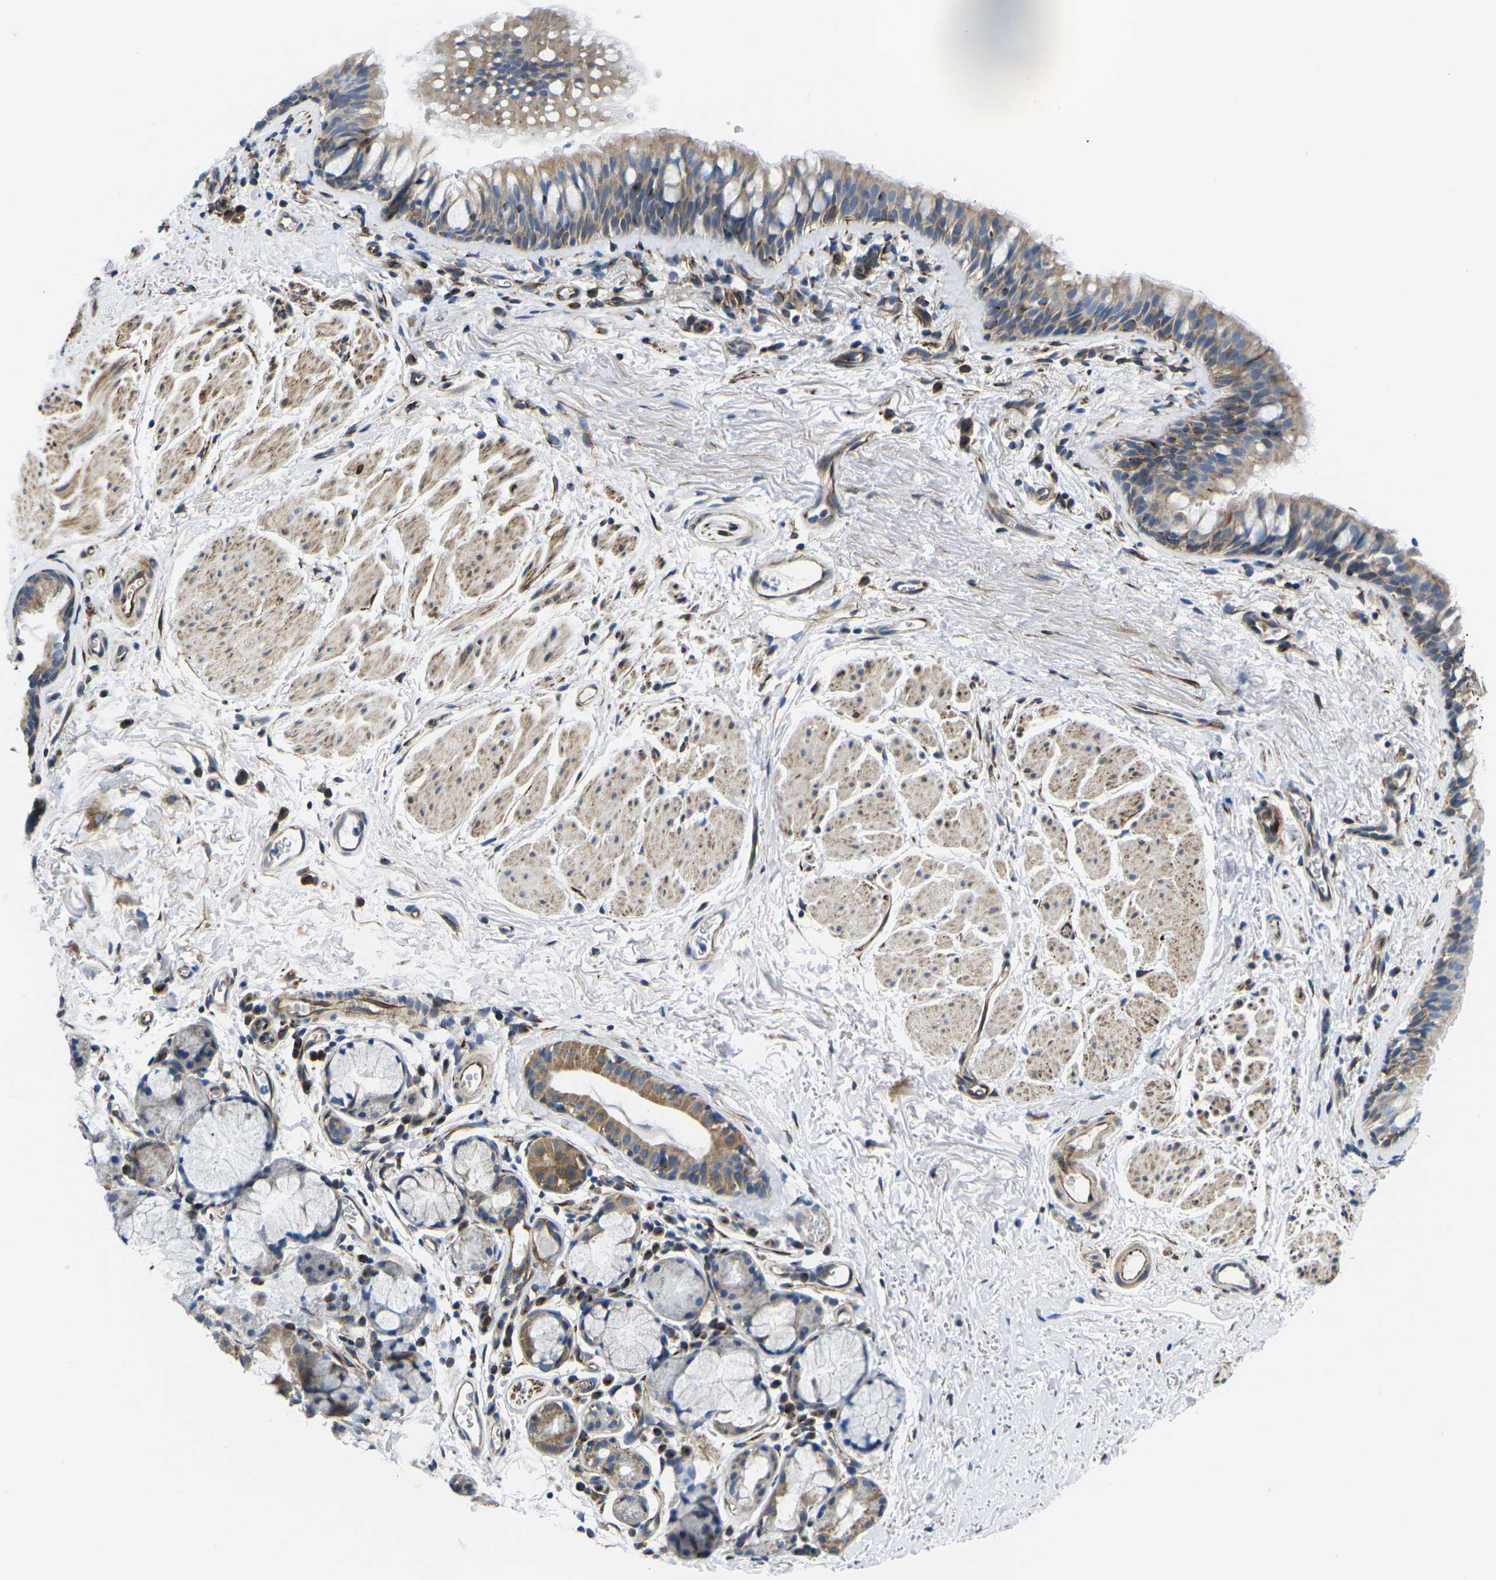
{"staining": {"intensity": "moderate", "quantity": ">75%", "location": "cytoplasmic/membranous"}, "tissue": "bronchus", "cell_type": "Respiratory epithelial cells", "image_type": "normal", "snomed": [{"axis": "morphology", "description": "Normal tissue, NOS"}, {"axis": "topography", "description": "Cartilage tissue"}, {"axis": "topography", "description": "Bronchus"}], "caption": "Immunohistochemical staining of normal bronchus shows >75% levels of moderate cytoplasmic/membranous protein positivity in about >75% of respiratory epithelial cells. (DAB = brown stain, brightfield microscopy at high magnification).", "gene": "TMEFF2", "patient": {"sex": "female", "age": 53}}